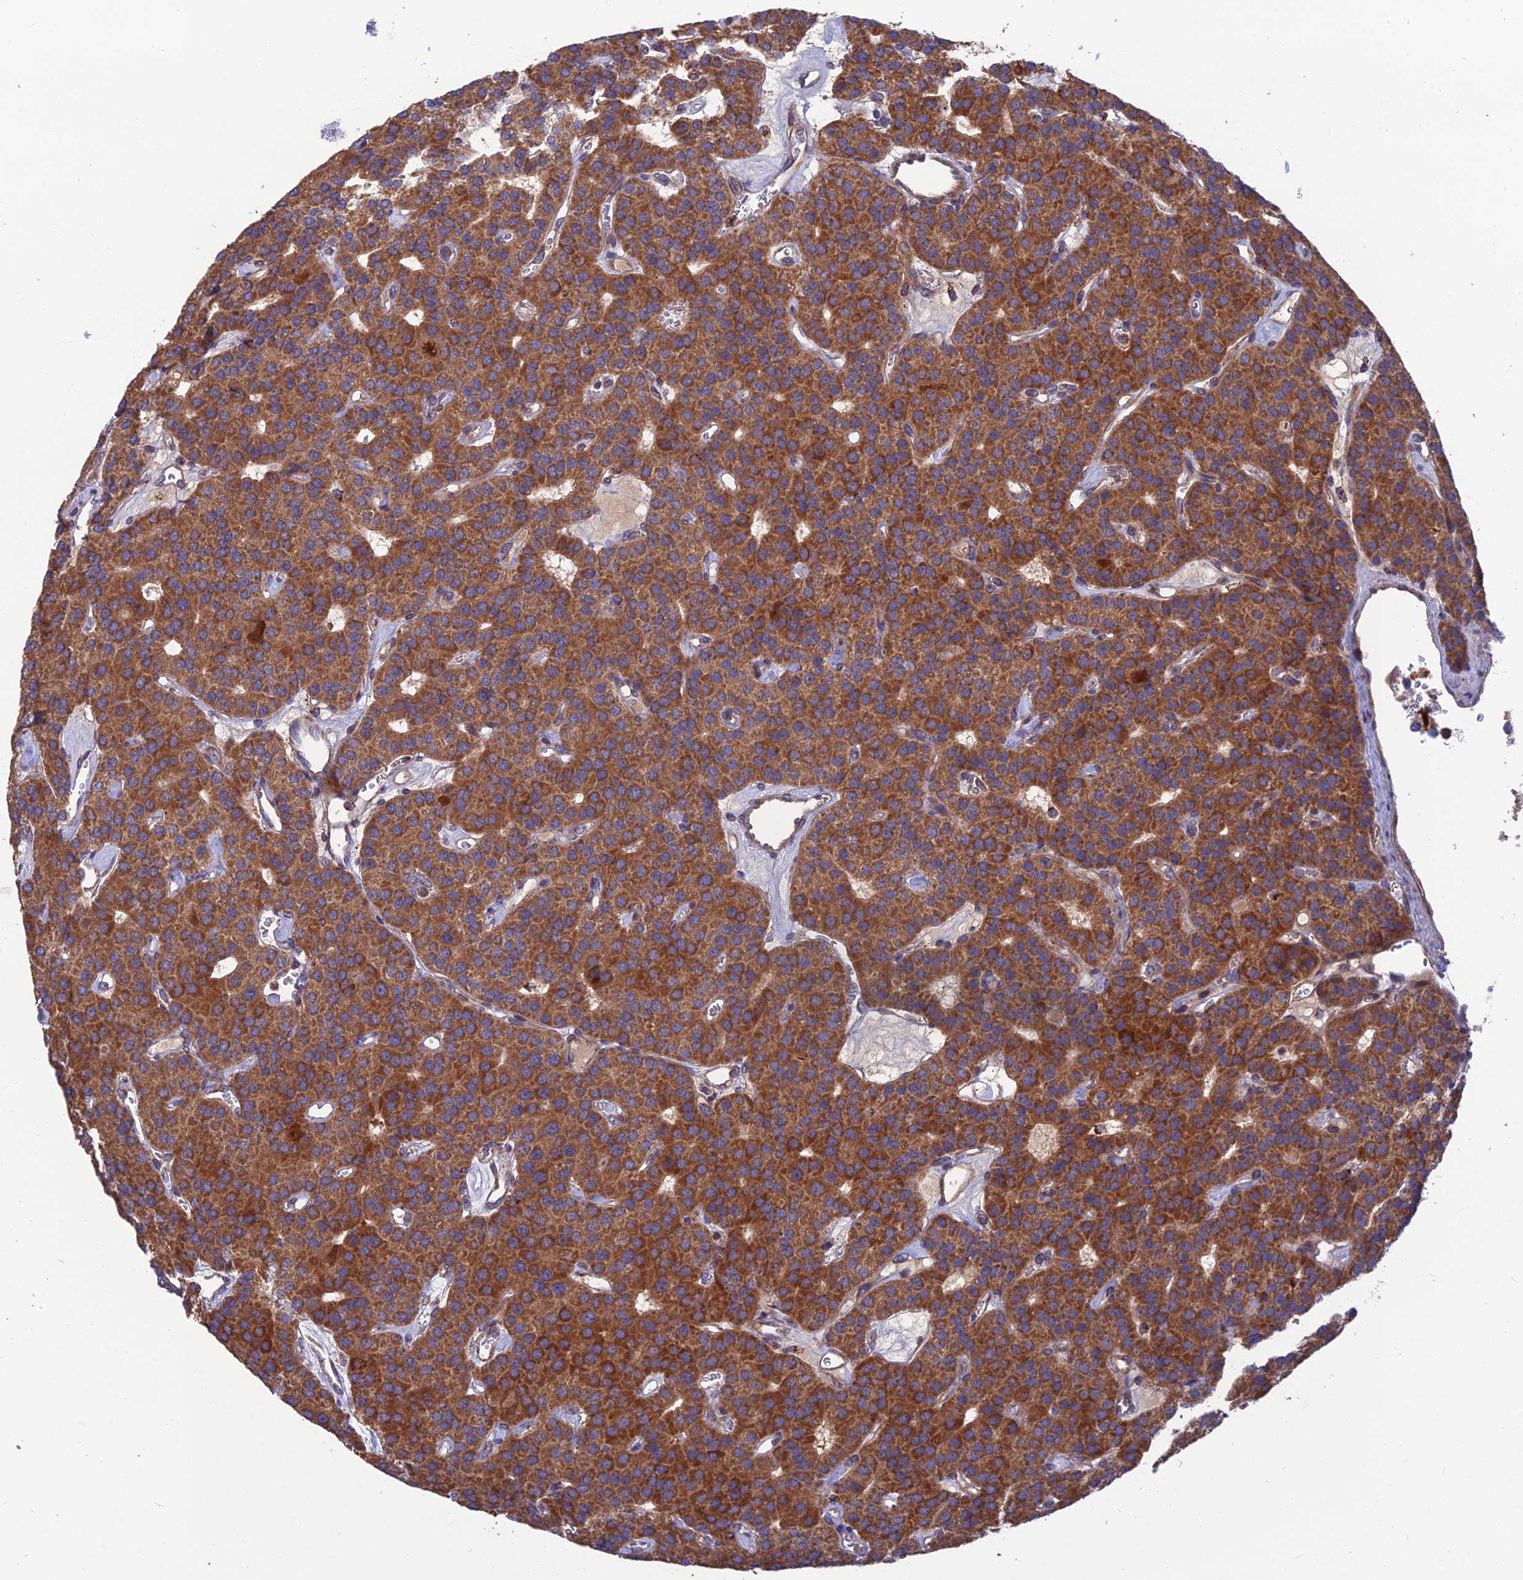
{"staining": {"intensity": "strong", "quantity": ">75%", "location": "cytoplasmic/membranous"}, "tissue": "parathyroid gland", "cell_type": "Glandular cells", "image_type": "normal", "snomed": [{"axis": "morphology", "description": "Normal tissue, NOS"}, {"axis": "morphology", "description": "Adenoma, NOS"}, {"axis": "topography", "description": "Parathyroid gland"}], "caption": "Immunohistochemical staining of unremarkable parathyroid gland demonstrates >75% levels of strong cytoplasmic/membranous protein staining in about >75% of glandular cells.", "gene": "RIC8B", "patient": {"sex": "female", "age": 86}}